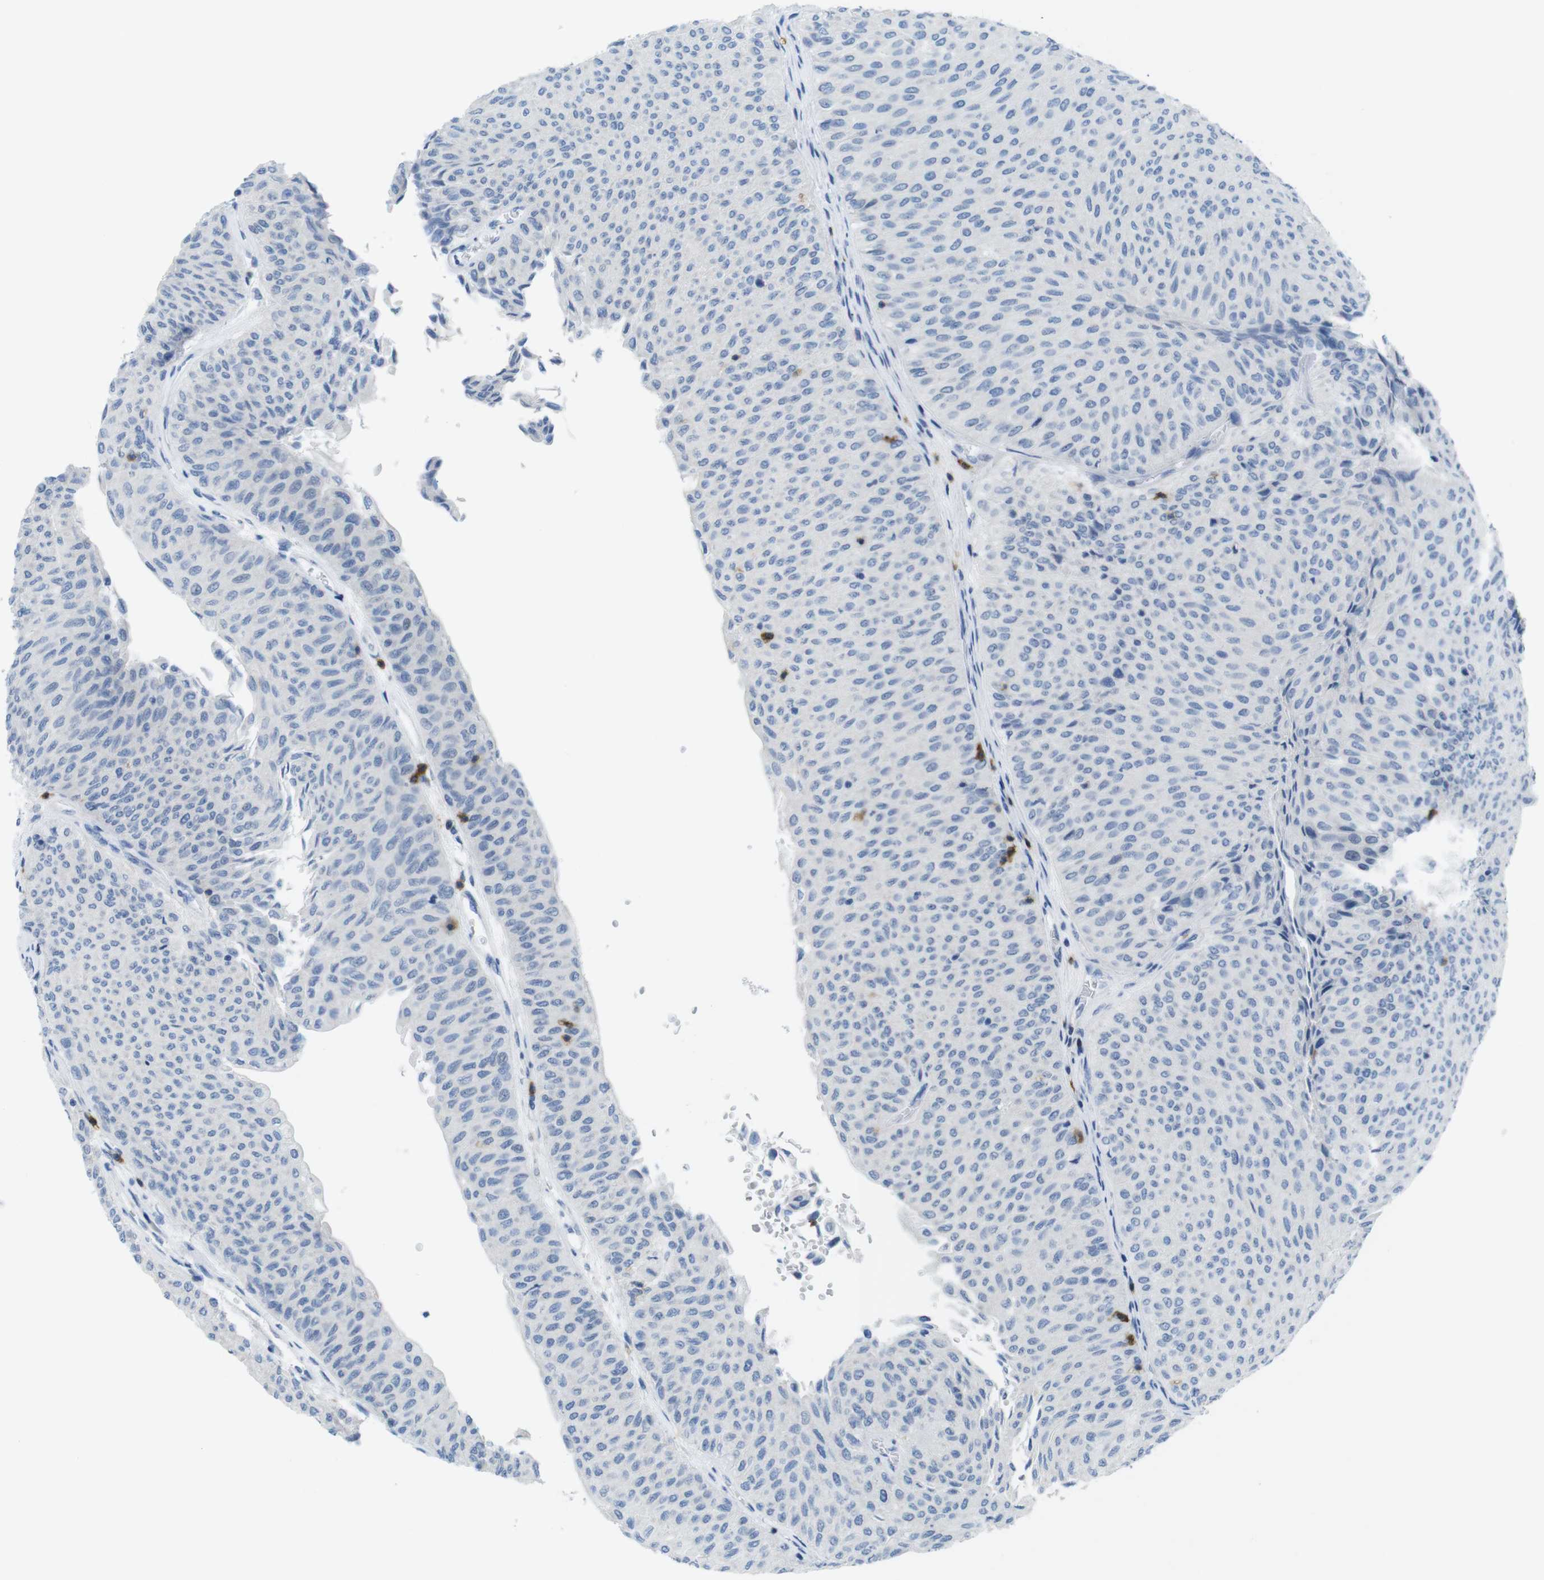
{"staining": {"intensity": "negative", "quantity": "none", "location": "none"}, "tissue": "urothelial cancer", "cell_type": "Tumor cells", "image_type": "cancer", "snomed": [{"axis": "morphology", "description": "Urothelial carcinoma, Low grade"}, {"axis": "topography", "description": "Urinary bladder"}], "caption": "IHC image of neoplastic tissue: human urothelial cancer stained with DAB shows no significant protein staining in tumor cells. (DAB IHC visualized using brightfield microscopy, high magnification).", "gene": "CD5", "patient": {"sex": "male", "age": 78}}